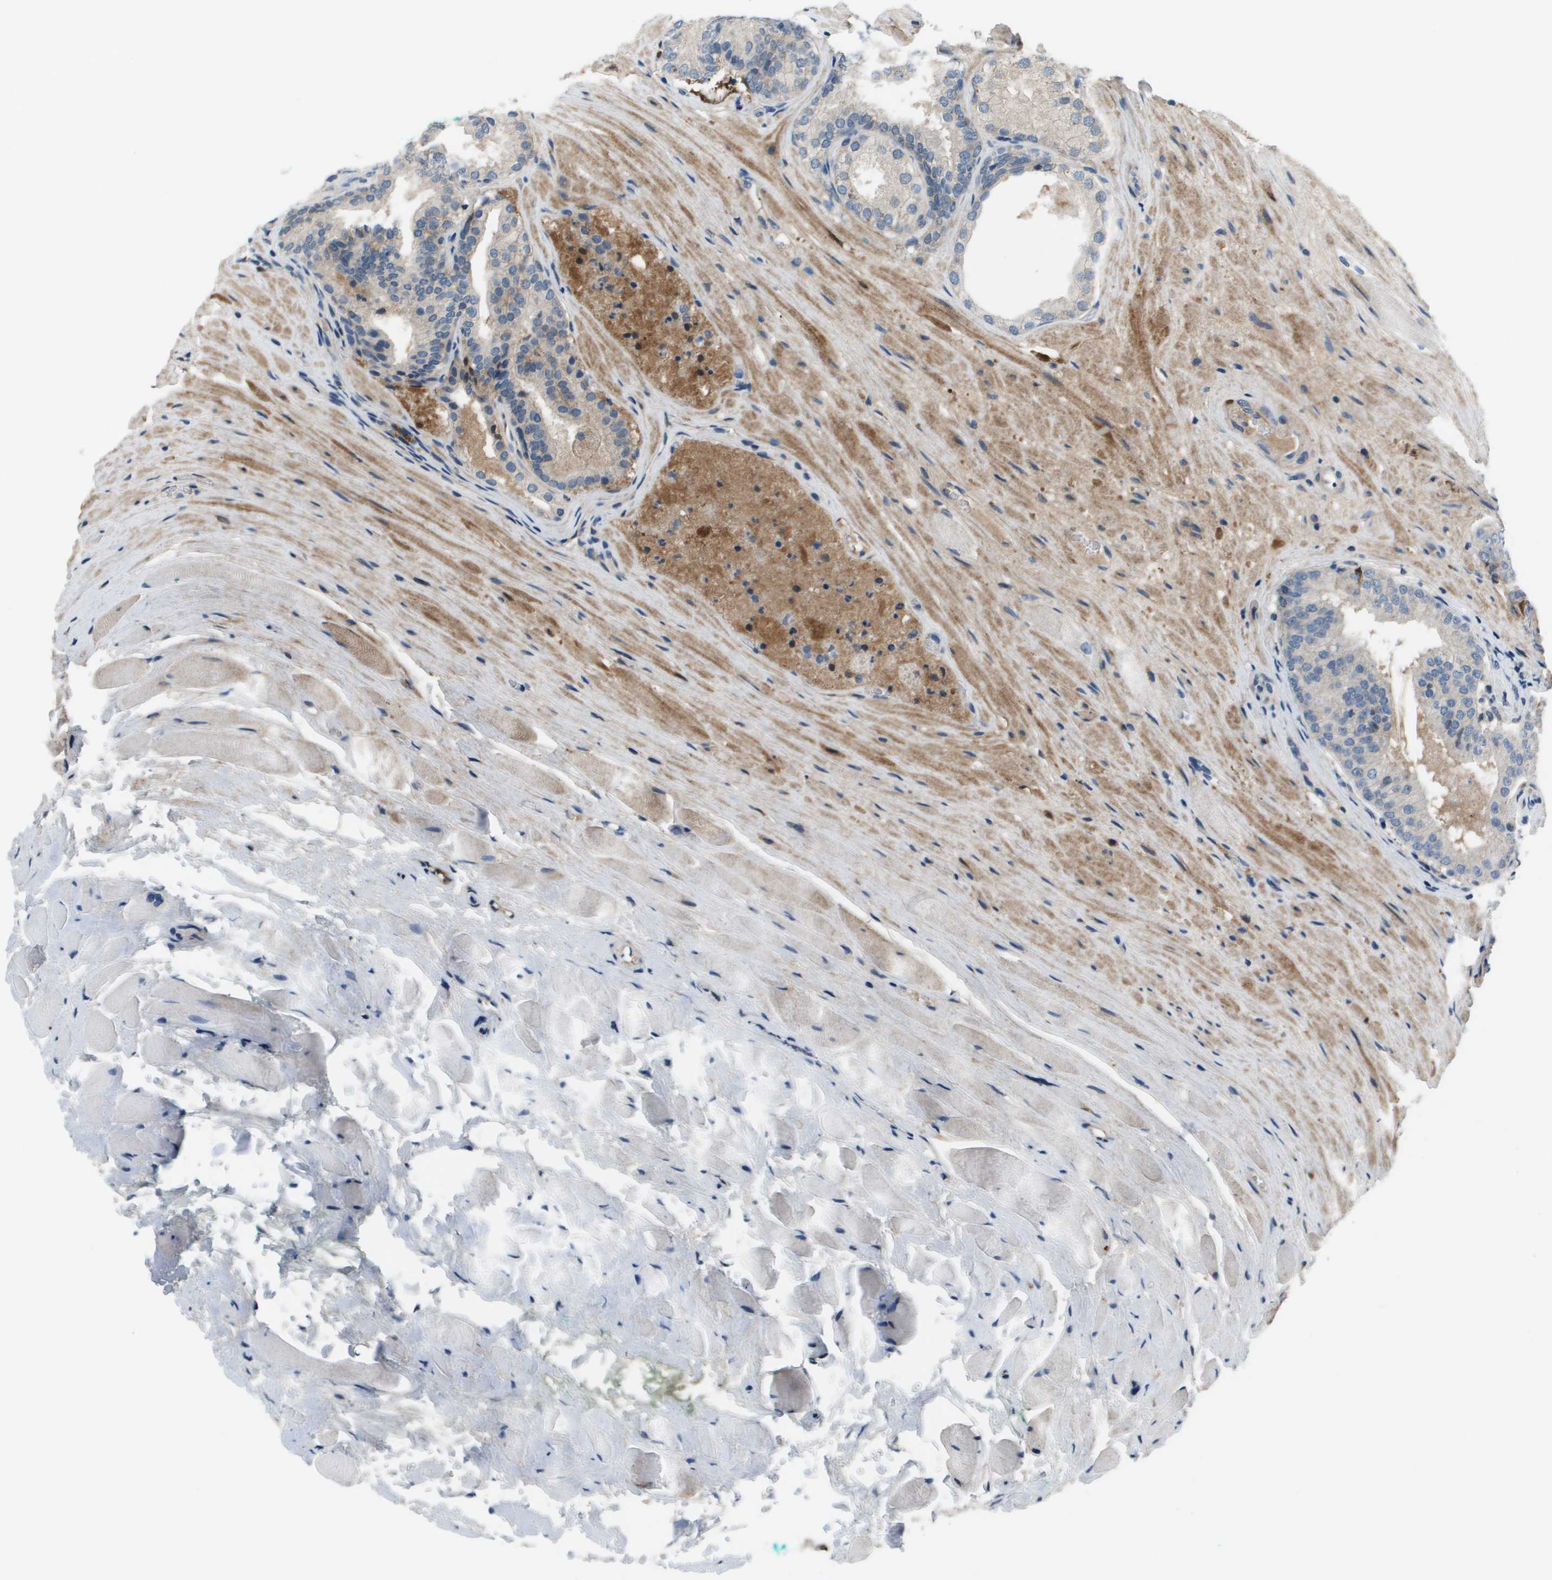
{"staining": {"intensity": "weak", "quantity": "<25%", "location": "cytoplasmic/membranous"}, "tissue": "prostate cancer", "cell_type": "Tumor cells", "image_type": "cancer", "snomed": [{"axis": "morphology", "description": "Adenocarcinoma, High grade"}, {"axis": "topography", "description": "Prostate"}], "caption": "There is no significant staining in tumor cells of prostate cancer.", "gene": "PCOLCE", "patient": {"sex": "male", "age": 59}}